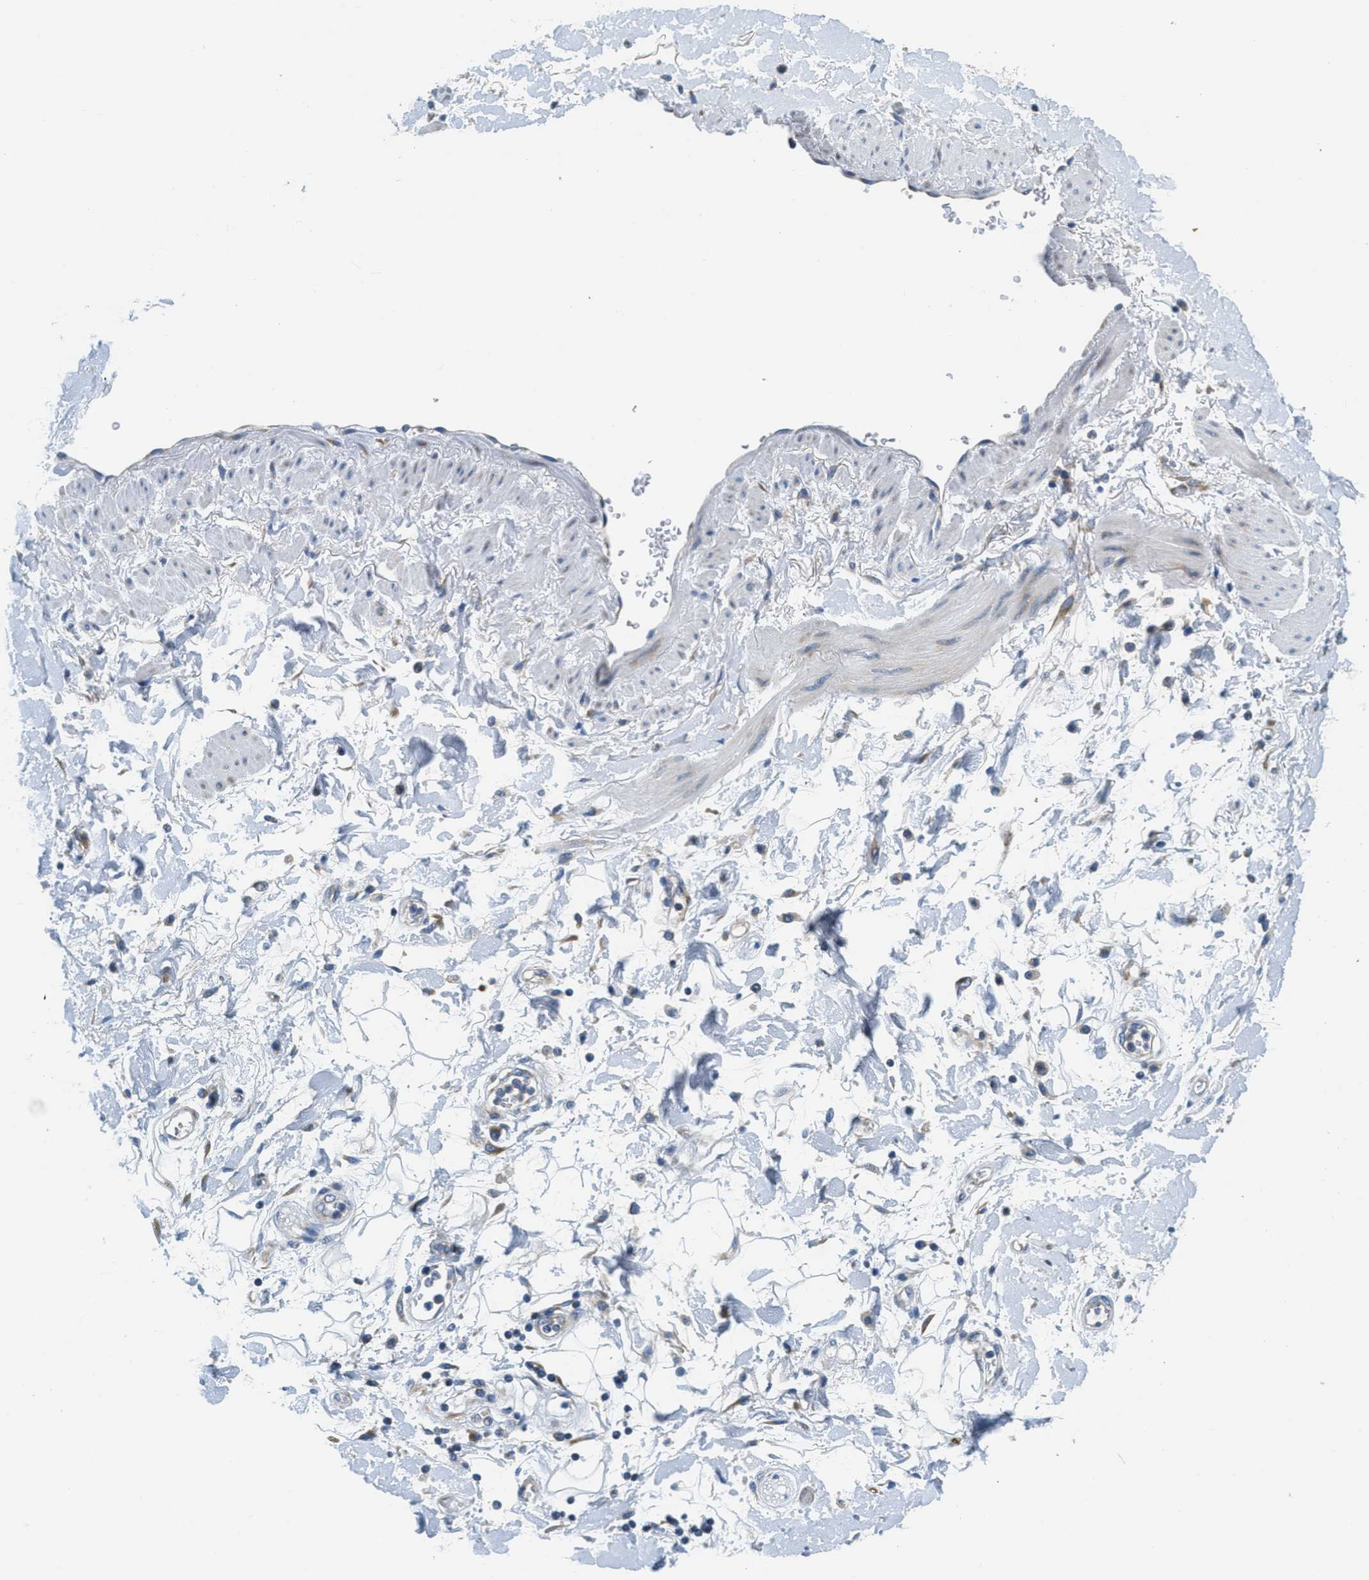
{"staining": {"intensity": "moderate", "quantity": "25%-75%", "location": "cytoplasmic/membranous"}, "tissue": "adipose tissue", "cell_type": "Adipocytes", "image_type": "normal", "snomed": [{"axis": "morphology", "description": "Normal tissue, NOS"}, {"axis": "morphology", "description": "Adenocarcinoma, NOS"}, {"axis": "topography", "description": "Duodenum"}, {"axis": "topography", "description": "Peripheral nerve tissue"}], "caption": "High-power microscopy captured an IHC photomicrograph of normal adipose tissue, revealing moderate cytoplasmic/membranous staining in about 25%-75% of adipocytes.", "gene": "CA4", "patient": {"sex": "female", "age": 60}}